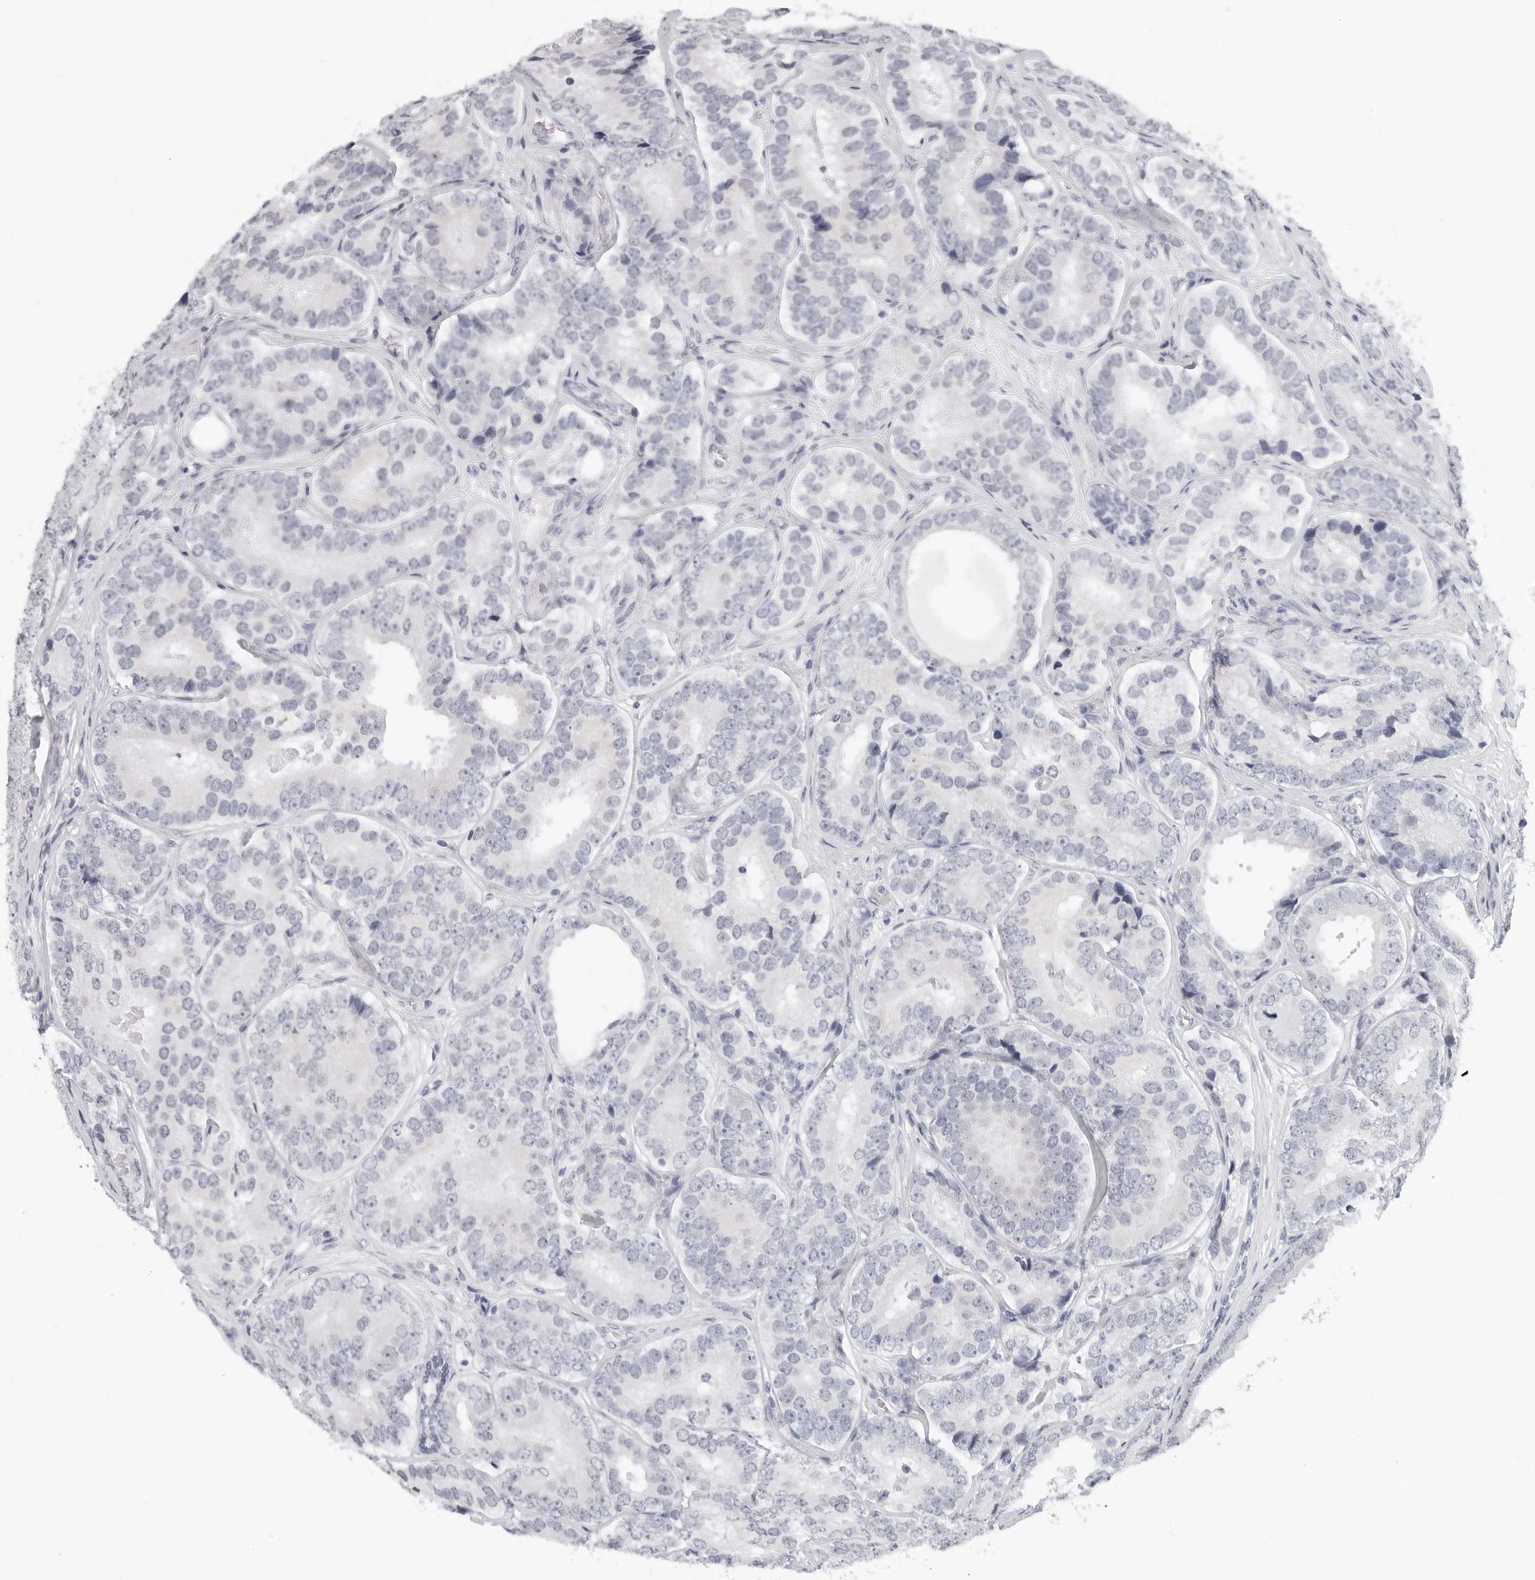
{"staining": {"intensity": "negative", "quantity": "none", "location": "none"}, "tissue": "prostate cancer", "cell_type": "Tumor cells", "image_type": "cancer", "snomed": [{"axis": "morphology", "description": "Adenocarcinoma, High grade"}, {"axis": "topography", "description": "Prostate"}], "caption": "A high-resolution photomicrograph shows immunohistochemistry staining of prostate cancer, which exhibits no significant staining in tumor cells.", "gene": "EDN2", "patient": {"sex": "male", "age": 56}}